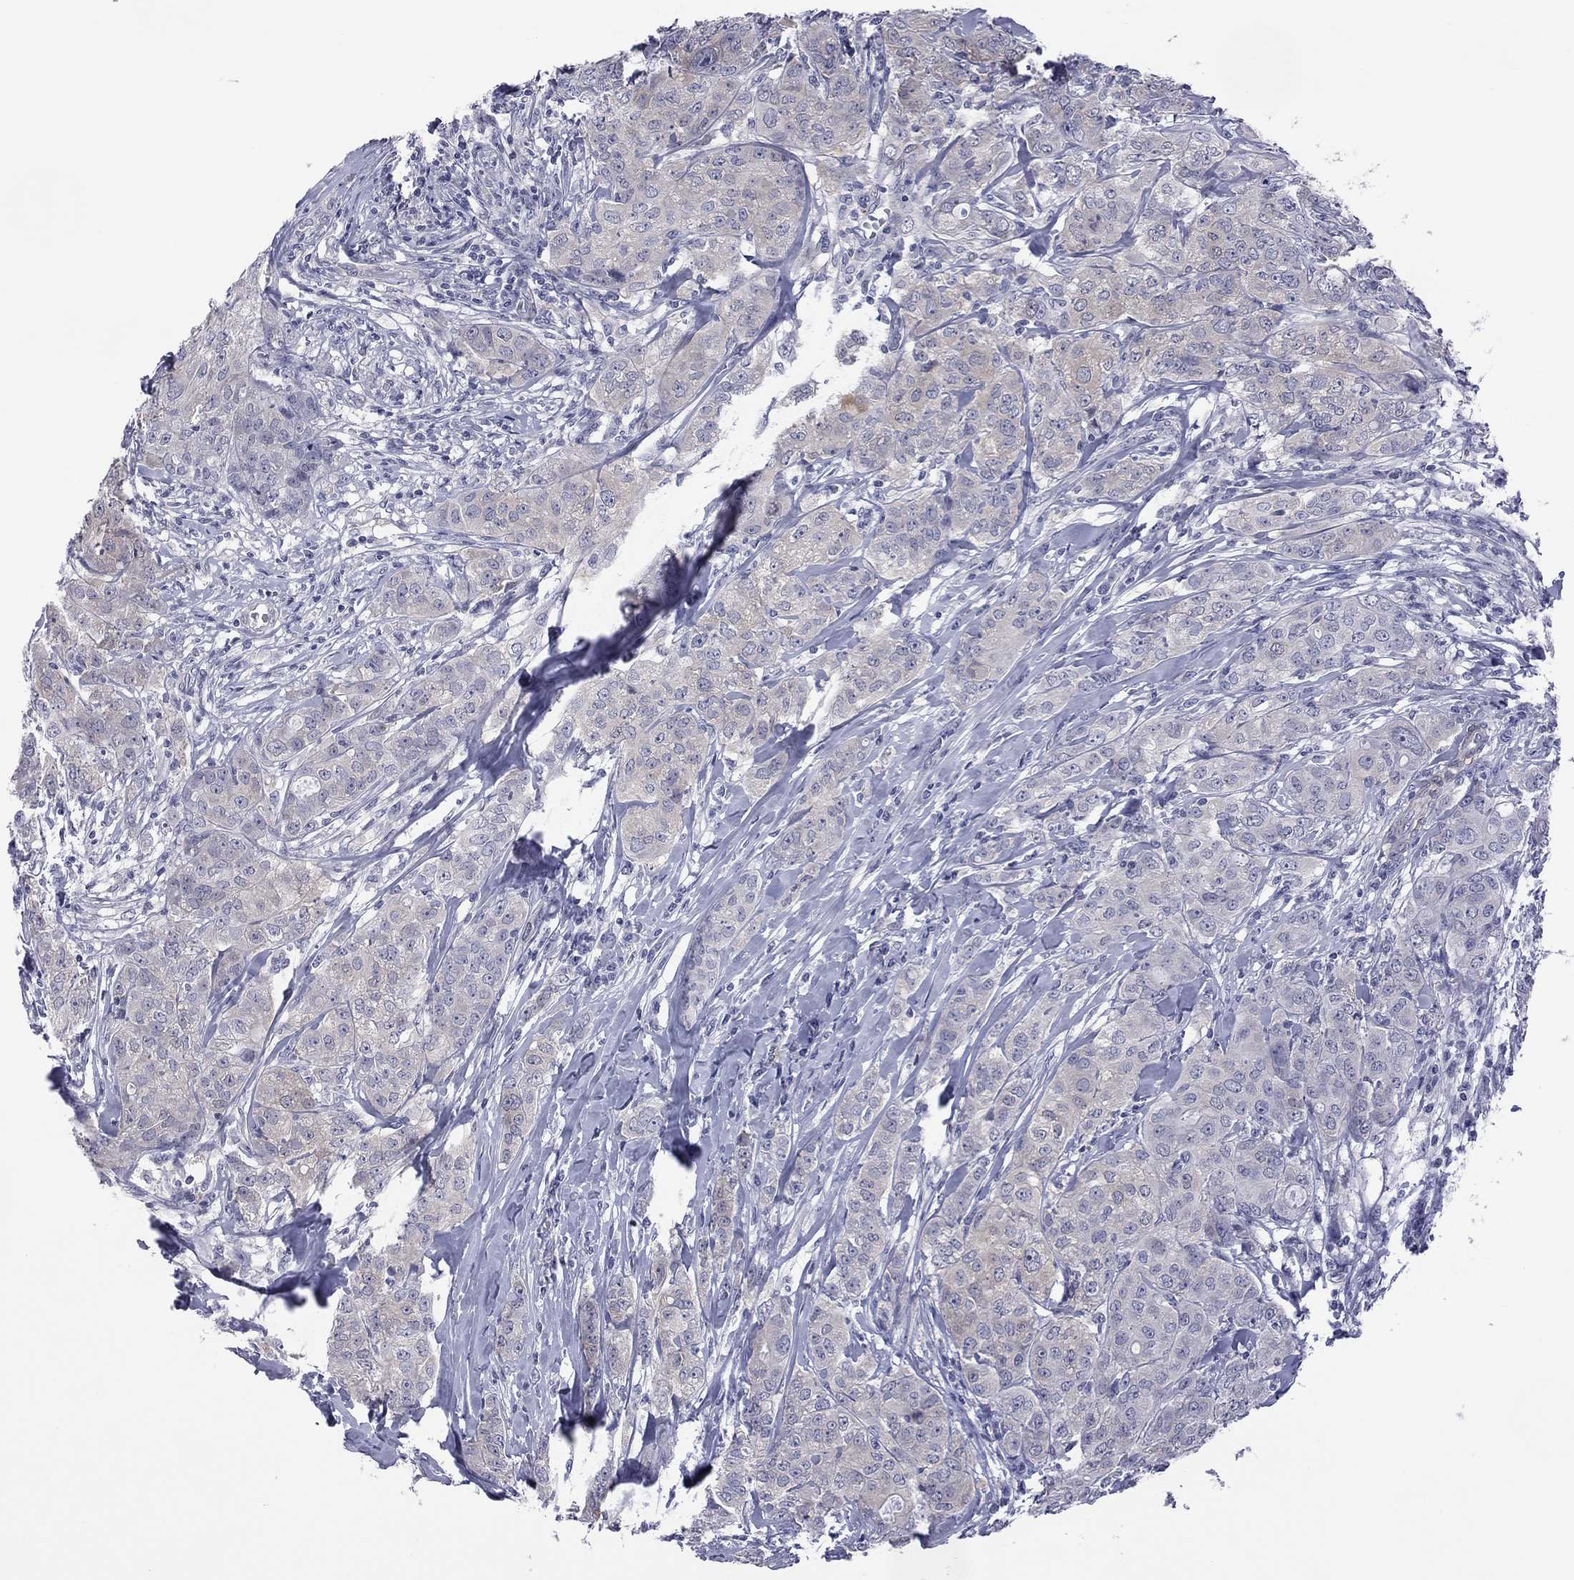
{"staining": {"intensity": "negative", "quantity": "none", "location": "none"}, "tissue": "breast cancer", "cell_type": "Tumor cells", "image_type": "cancer", "snomed": [{"axis": "morphology", "description": "Duct carcinoma"}, {"axis": "topography", "description": "Breast"}], "caption": "Immunohistochemistry (IHC) image of neoplastic tissue: invasive ductal carcinoma (breast) stained with DAB (3,3'-diaminobenzidine) shows no significant protein positivity in tumor cells.", "gene": "POU5F2", "patient": {"sex": "female", "age": 43}}